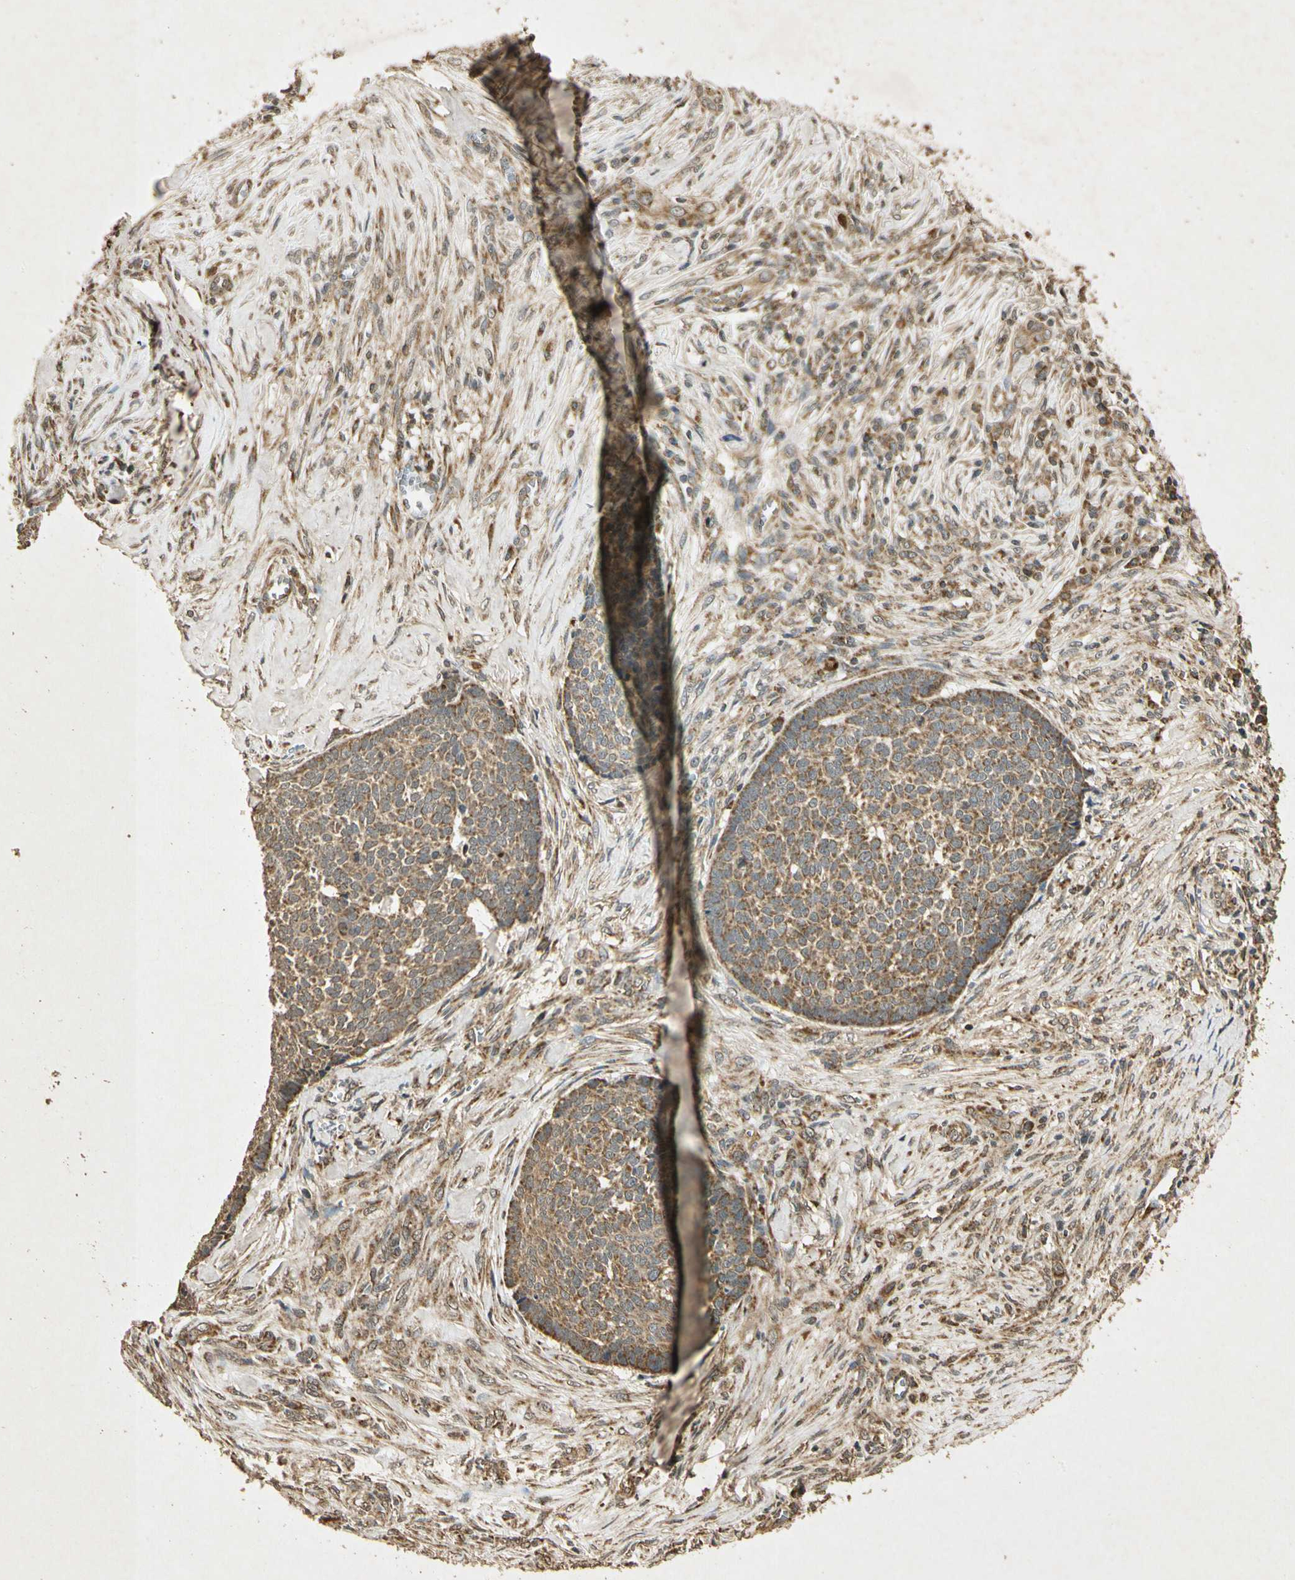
{"staining": {"intensity": "weak", "quantity": ">75%", "location": "cytoplasmic/membranous"}, "tissue": "skin cancer", "cell_type": "Tumor cells", "image_type": "cancer", "snomed": [{"axis": "morphology", "description": "Basal cell carcinoma"}, {"axis": "topography", "description": "Skin"}], "caption": "Skin cancer (basal cell carcinoma) tissue shows weak cytoplasmic/membranous staining in about >75% of tumor cells, visualized by immunohistochemistry.", "gene": "PRDX3", "patient": {"sex": "male", "age": 84}}